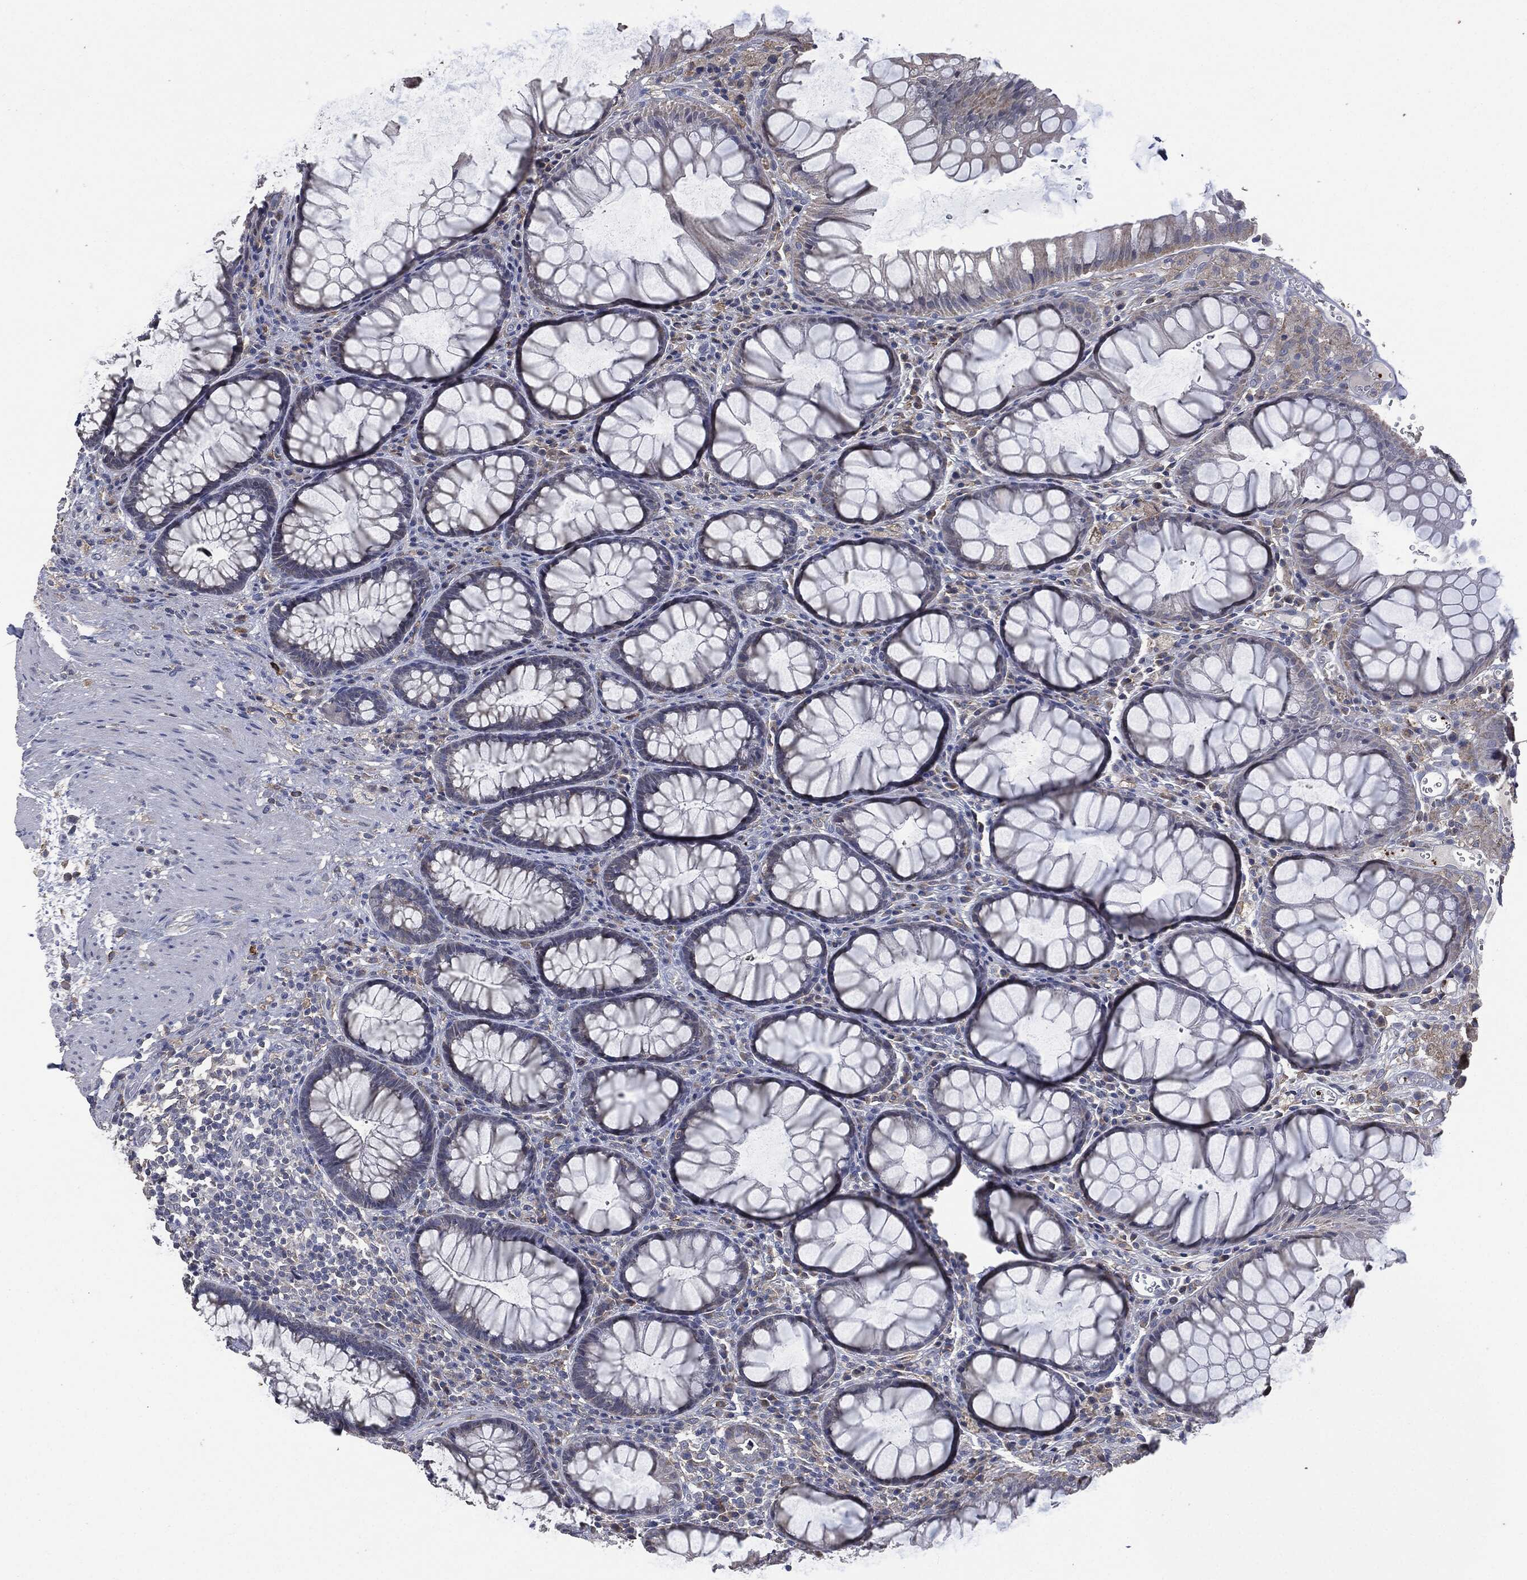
{"staining": {"intensity": "negative", "quantity": "none", "location": "none"}, "tissue": "rectum", "cell_type": "Glandular cells", "image_type": "normal", "snomed": [{"axis": "morphology", "description": "Normal tissue, NOS"}, {"axis": "topography", "description": "Rectum"}], "caption": "Immunohistochemical staining of benign rectum displays no significant expression in glandular cells.", "gene": "CD33", "patient": {"sex": "female", "age": 68}}